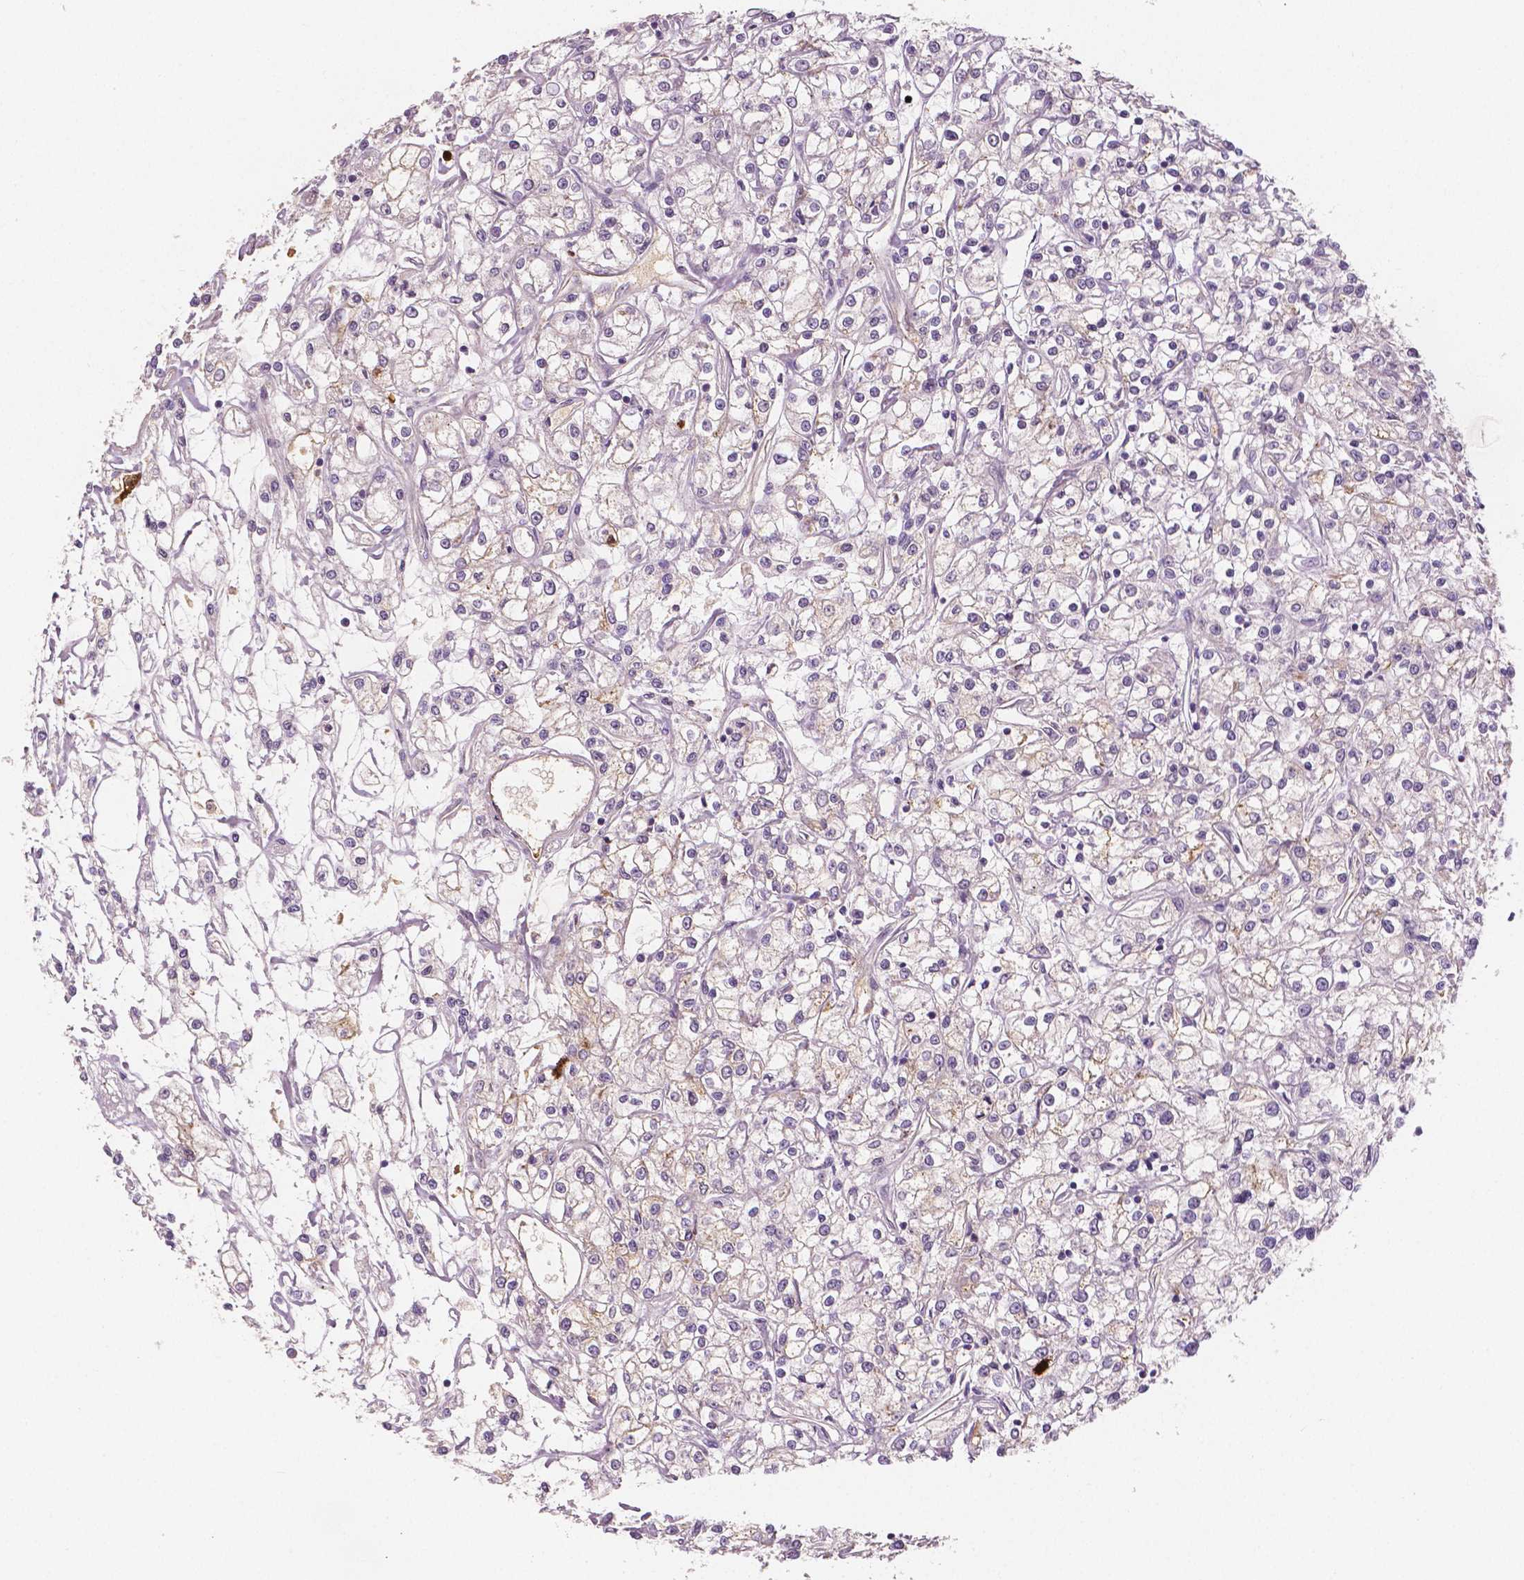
{"staining": {"intensity": "negative", "quantity": "none", "location": "none"}, "tissue": "renal cancer", "cell_type": "Tumor cells", "image_type": "cancer", "snomed": [{"axis": "morphology", "description": "Adenocarcinoma, NOS"}, {"axis": "topography", "description": "Kidney"}], "caption": "This is an IHC micrograph of human renal cancer. There is no staining in tumor cells.", "gene": "APOA4", "patient": {"sex": "female", "age": 59}}